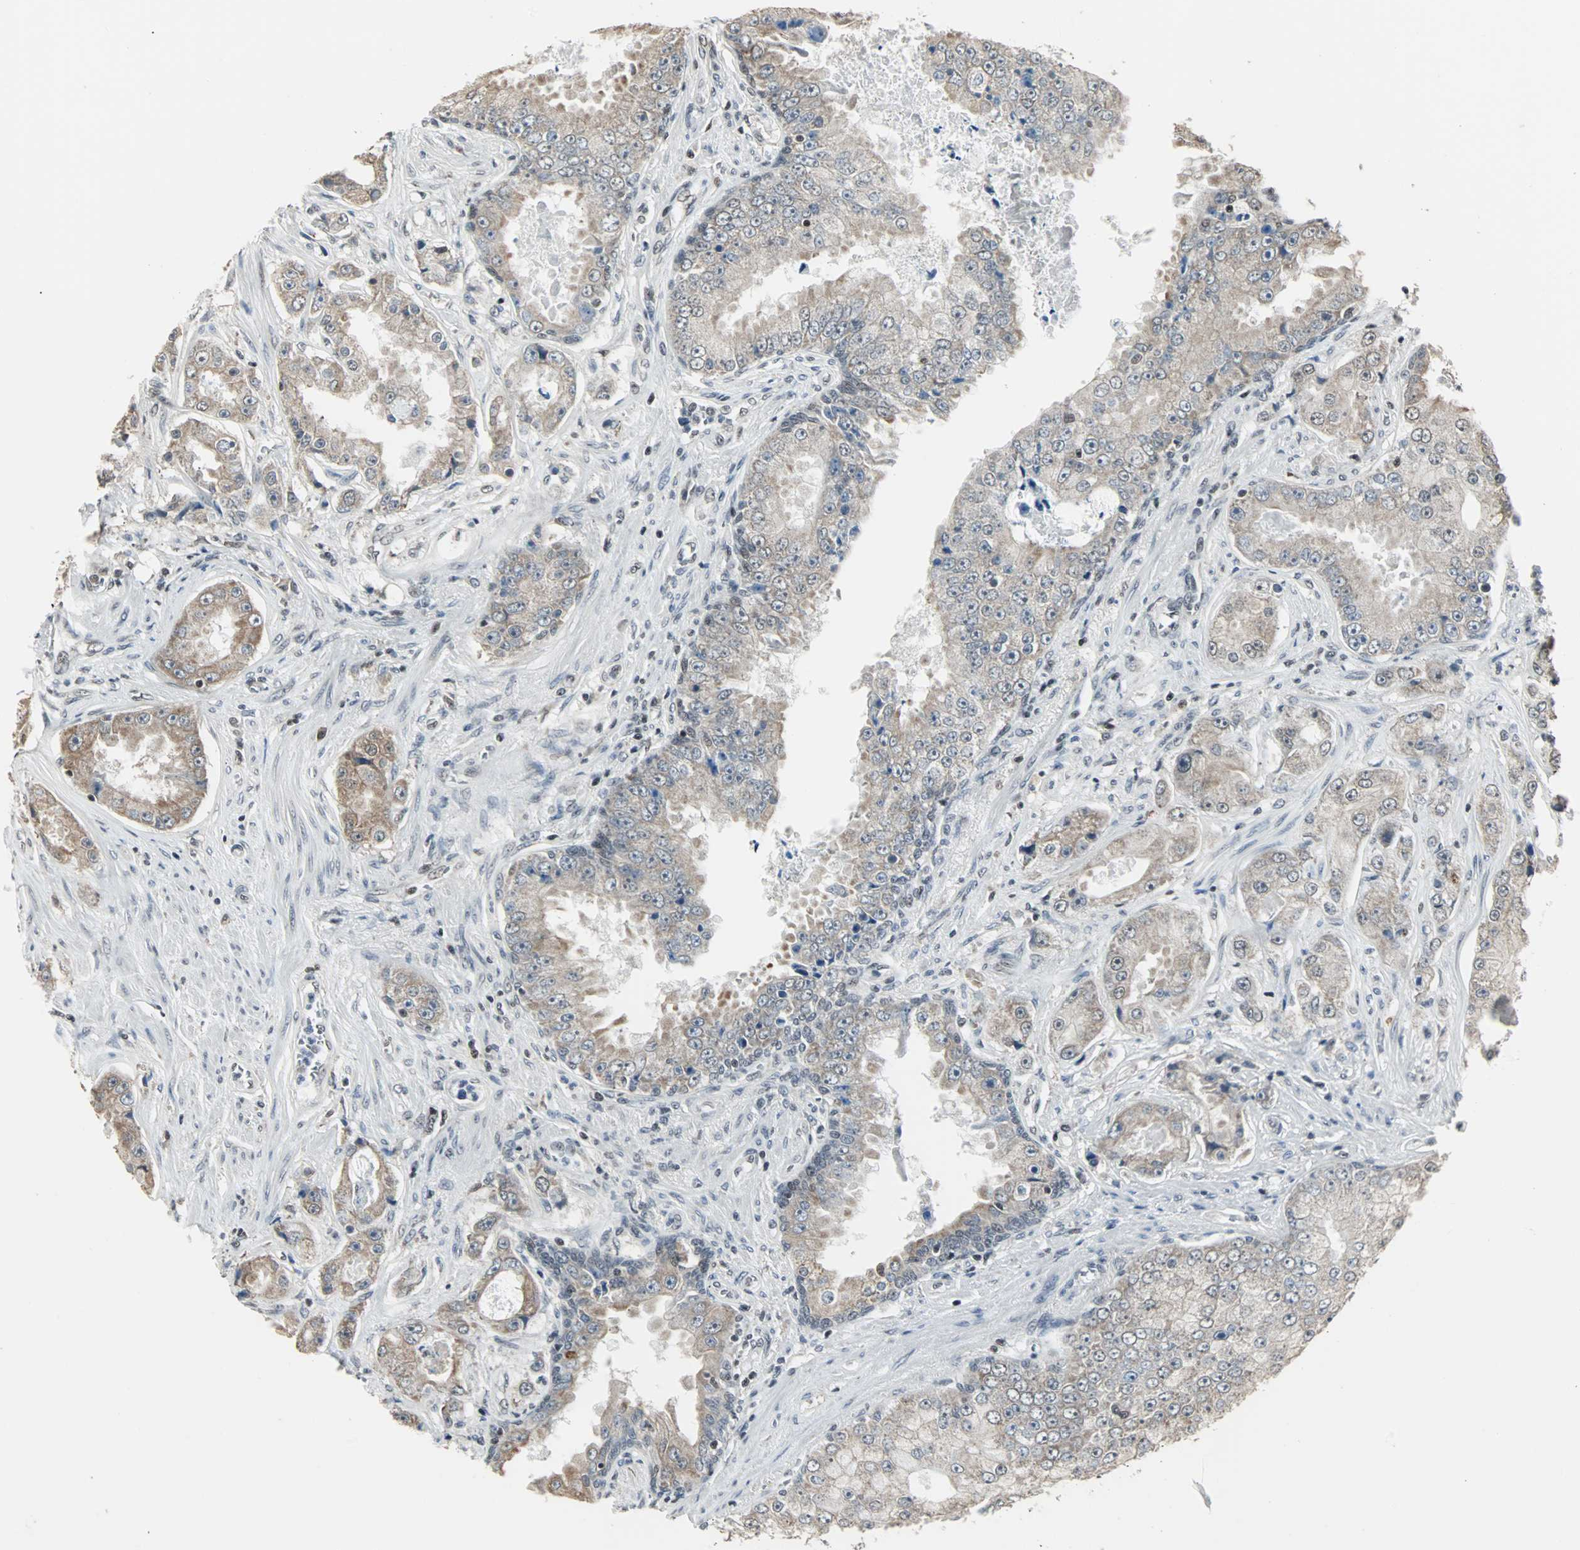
{"staining": {"intensity": "weak", "quantity": ">75%", "location": "cytoplasmic/membranous"}, "tissue": "prostate cancer", "cell_type": "Tumor cells", "image_type": "cancer", "snomed": [{"axis": "morphology", "description": "Adenocarcinoma, High grade"}, {"axis": "topography", "description": "Prostate"}], "caption": "This image demonstrates IHC staining of prostate cancer, with low weak cytoplasmic/membranous staining in about >75% of tumor cells.", "gene": "TERF2IP", "patient": {"sex": "male", "age": 73}}